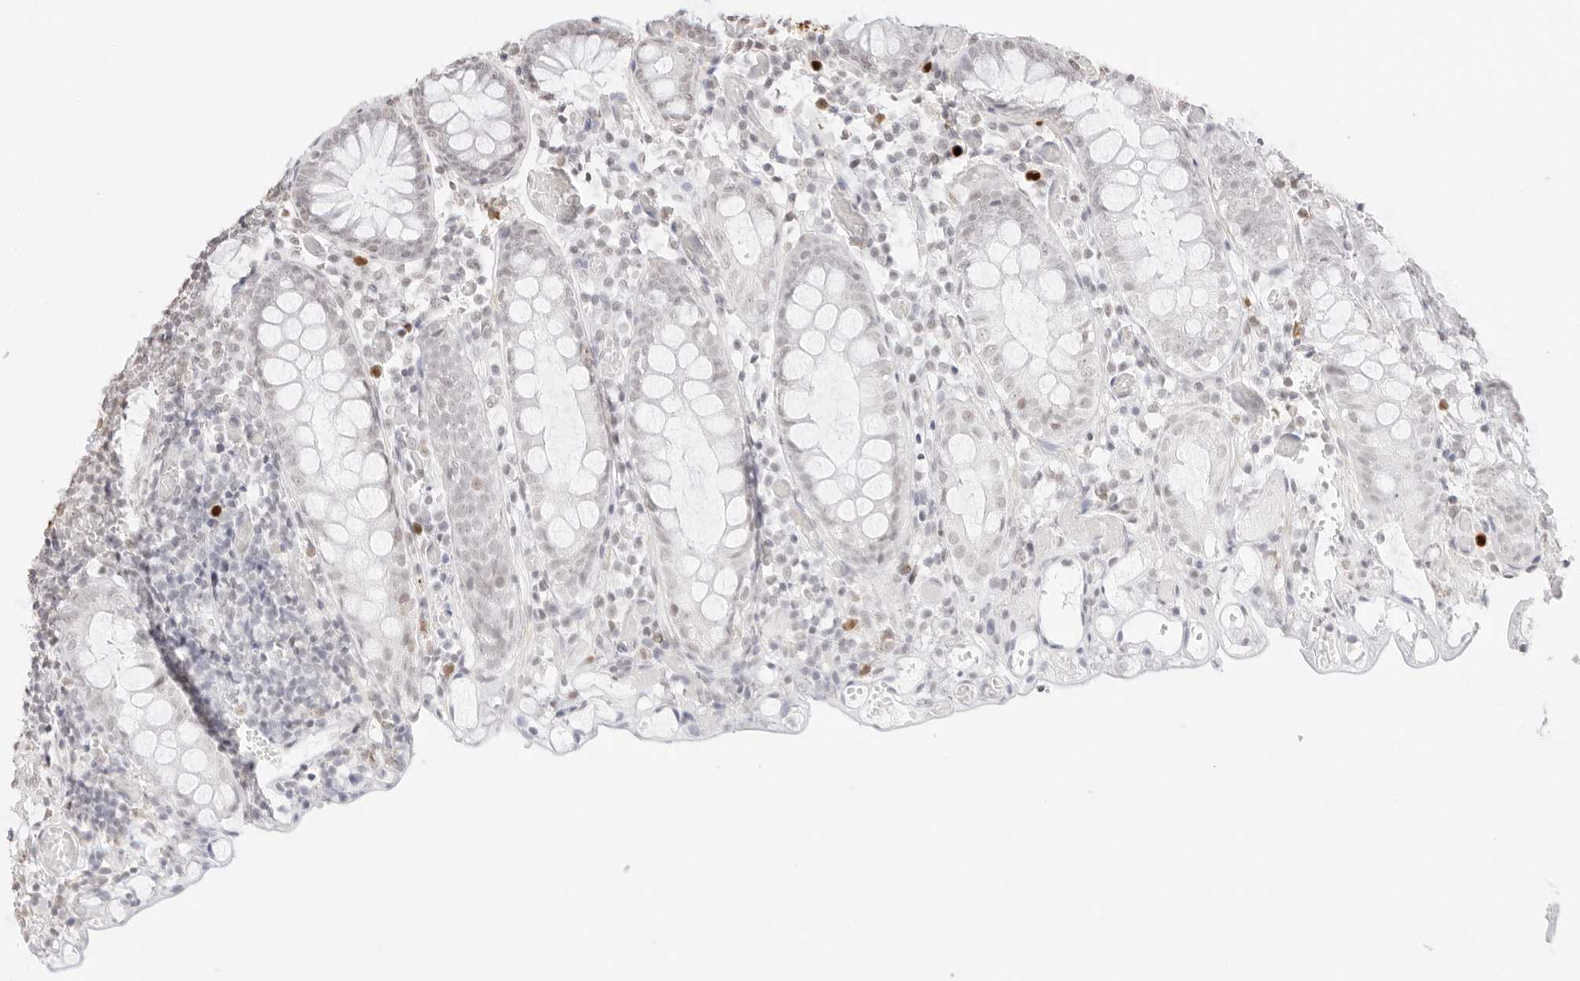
{"staining": {"intensity": "weak", "quantity": ">75%", "location": "nuclear"}, "tissue": "colon", "cell_type": "Endothelial cells", "image_type": "normal", "snomed": [{"axis": "morphology", "description": "Normal tissue, NOS"}, {"axis": "topography", "description": "Colon"}], "caption": "The histopathology image shows immunohistochemical staining of benign colon. There is weak nuclear expression is seen in approximately >75% of endothelial cells.", "gene": "FBLN5", "patient": {"sex": "male", "age": 14}}